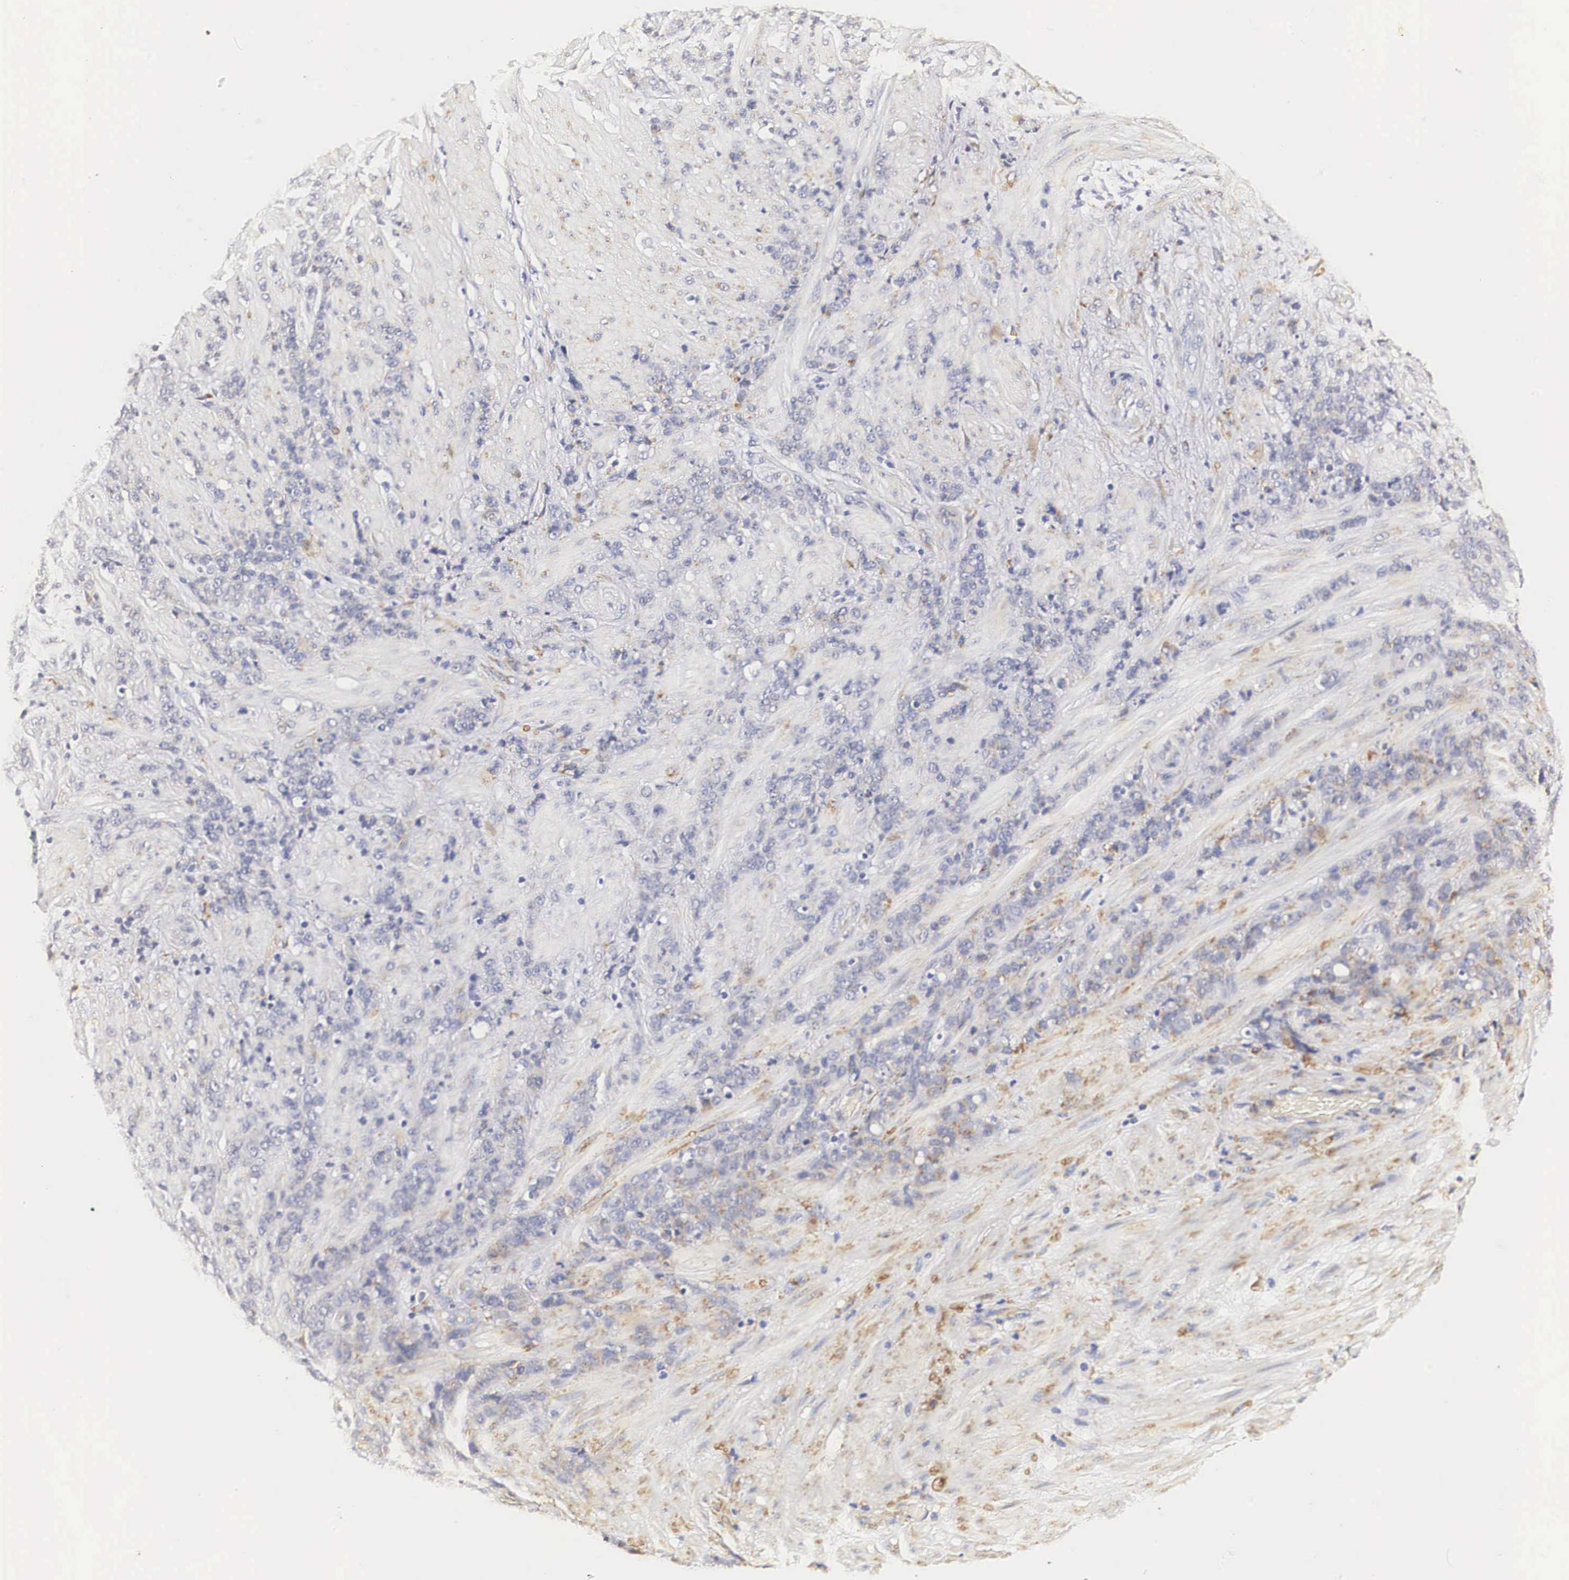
{"staining": {"intensity": "negative", "quantity": "none", "location": "none"}, "tissue": "stomach cancer", "cell_type": "Tumor cells", "image_type": "cancer", "snomed": [{"axis": "morphology", "description": "Adenocarcinoma, NOS"}, {"axis": "topography", "description": "Stomach, lower"}], "caption": "Protein analysis of stomach cancer (adenocarcinoma) reveals no significant expression in tumor cells.", "gene": "CKAP4", "patient": {"sex": "male", "age": 88}}